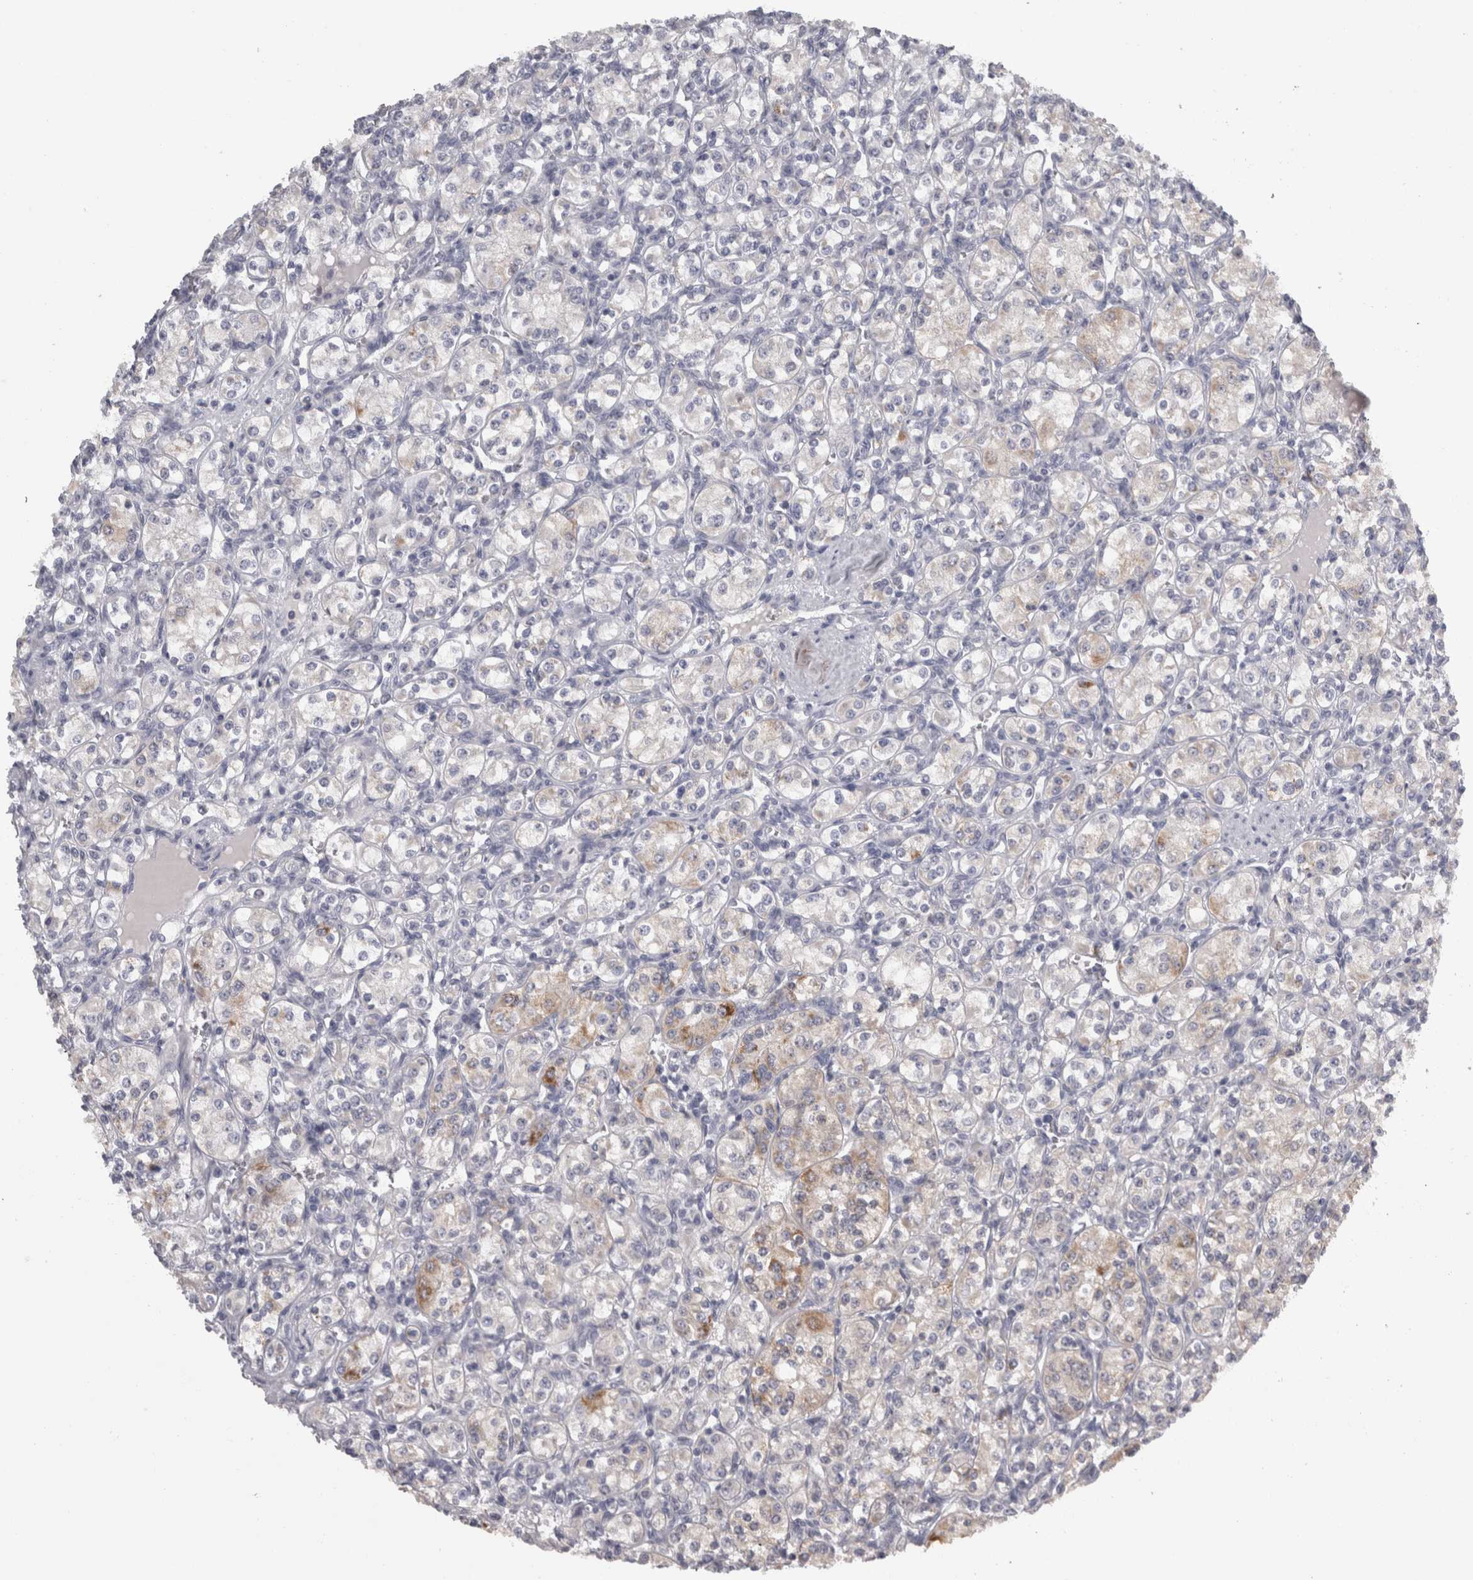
{"staining": {"intensity": "weak", "quantity": "<25%", "location": "cytoplasmic/membranous"}, "tissue": "renal cancer", "cell_type": "Tumor cells", "image_type": "cancer", "snomed": [{"axis": "morphology", "description": "Adenocarcinoma, NOS"}, {"axis": "topography", "description": "Kidney"}], "caption": "A micrograph of adenocarcinoma (renal) stained for a protein exhibits no brown staining in tumor cells.", "gene": "TCAP", "patient": {"sex": "male", "age": 77}}